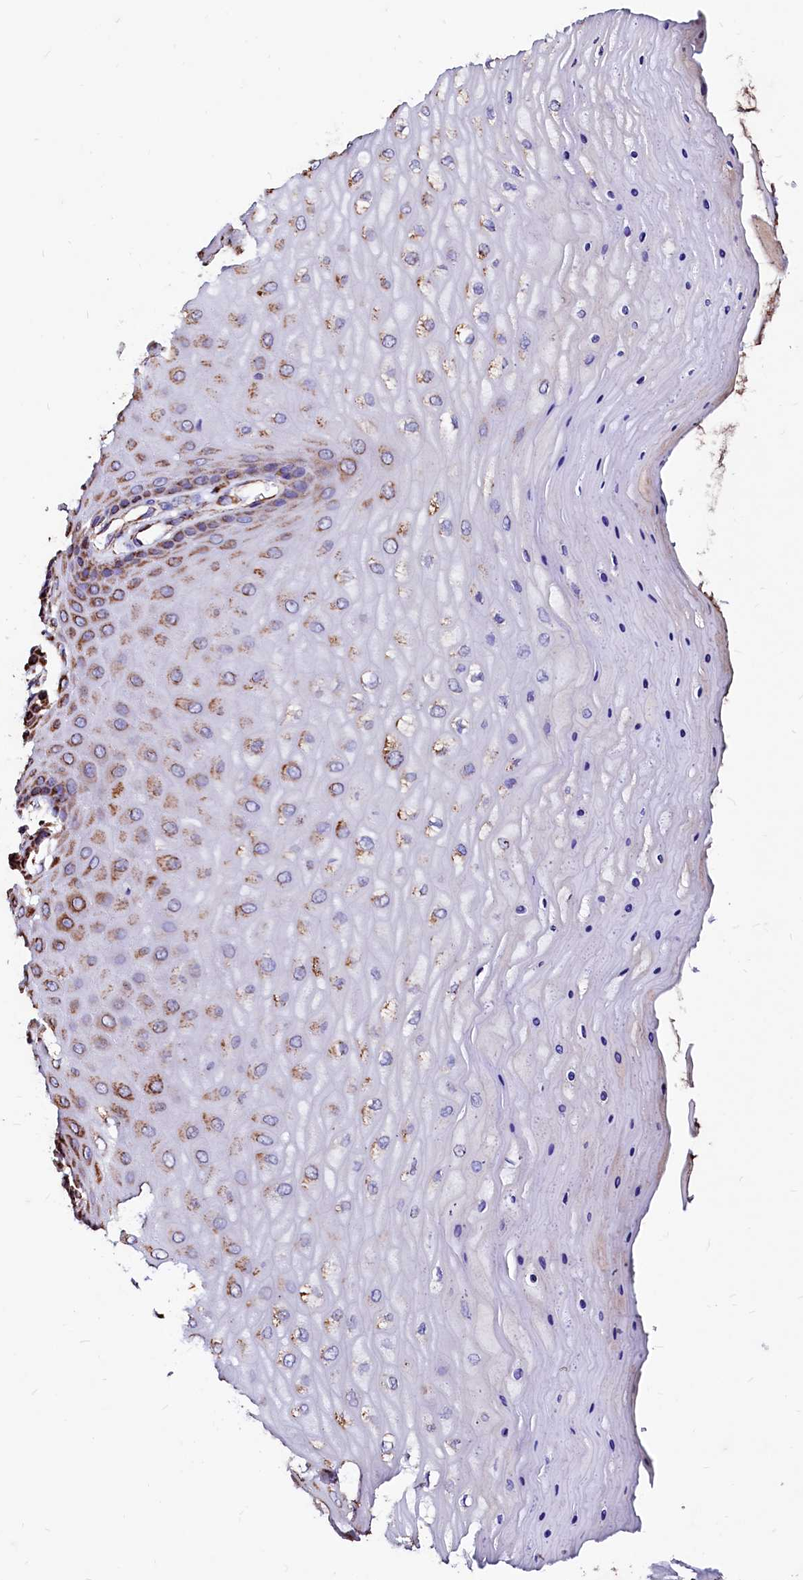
{"staining": {"intensity": "strong", "quantity": ">75%", "location": "cytoplasmic/membranous"}, "tissue": "cervix", "cell_type": "Glandular cells", "image_type": "normal", "snomed": [{"axis": "morphology", "description": "Normal tissue, NOS"}, {"axis": "topography", "description": "Cervix"}], "caption": "Immunohistochemistry micrograph of normal human cervix stained for a protein (brown), which shows high levels of strong cytoplasmic/membranous staining in about >75% of glandular cells.", "gene": "MAOB", "patient": {"sex": "female", "age": 55}}